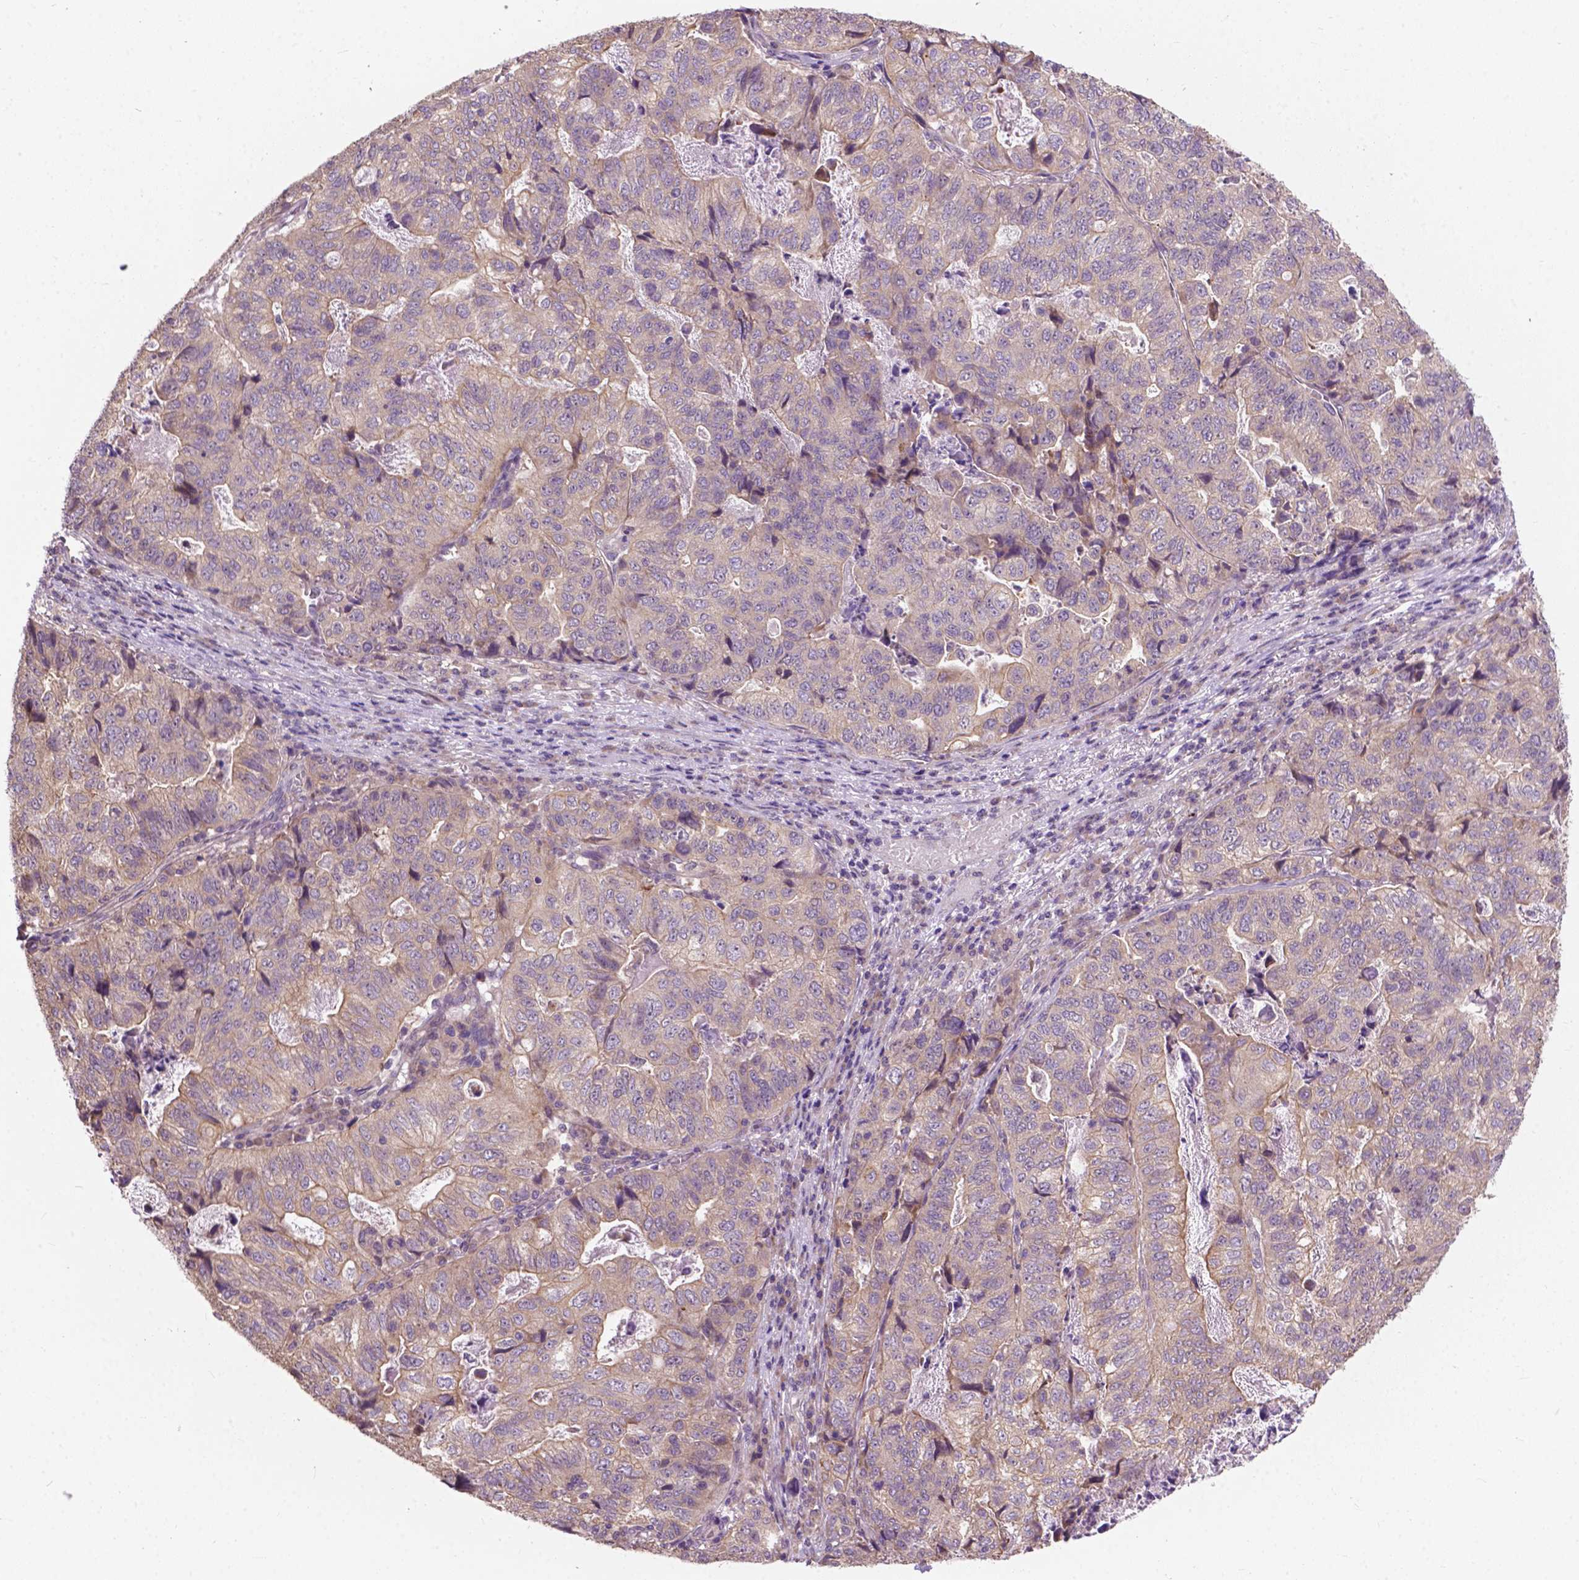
{"staining": {"intensity": "weak", "quantity": "<25%", "location": "cytoplasmic/membranous"}, "tissue": "stomach cancer", "cell_type": "Tumor cells", "image_type": "cancer", "snomed": [{"axis": "morphology", "description": "Adenocarcinoma, NOS"}, {"axis": "topography", "description": "Stomach, upper"}], "caption": "A high-resolution histopathology image shows immunohistochemistry (IHC) staining of stomach adenocarcinoma, which demonstrates no significant staining in tumor cells.", "gene": "MZT1", "patient": {"sex": "female", "age": 67}}